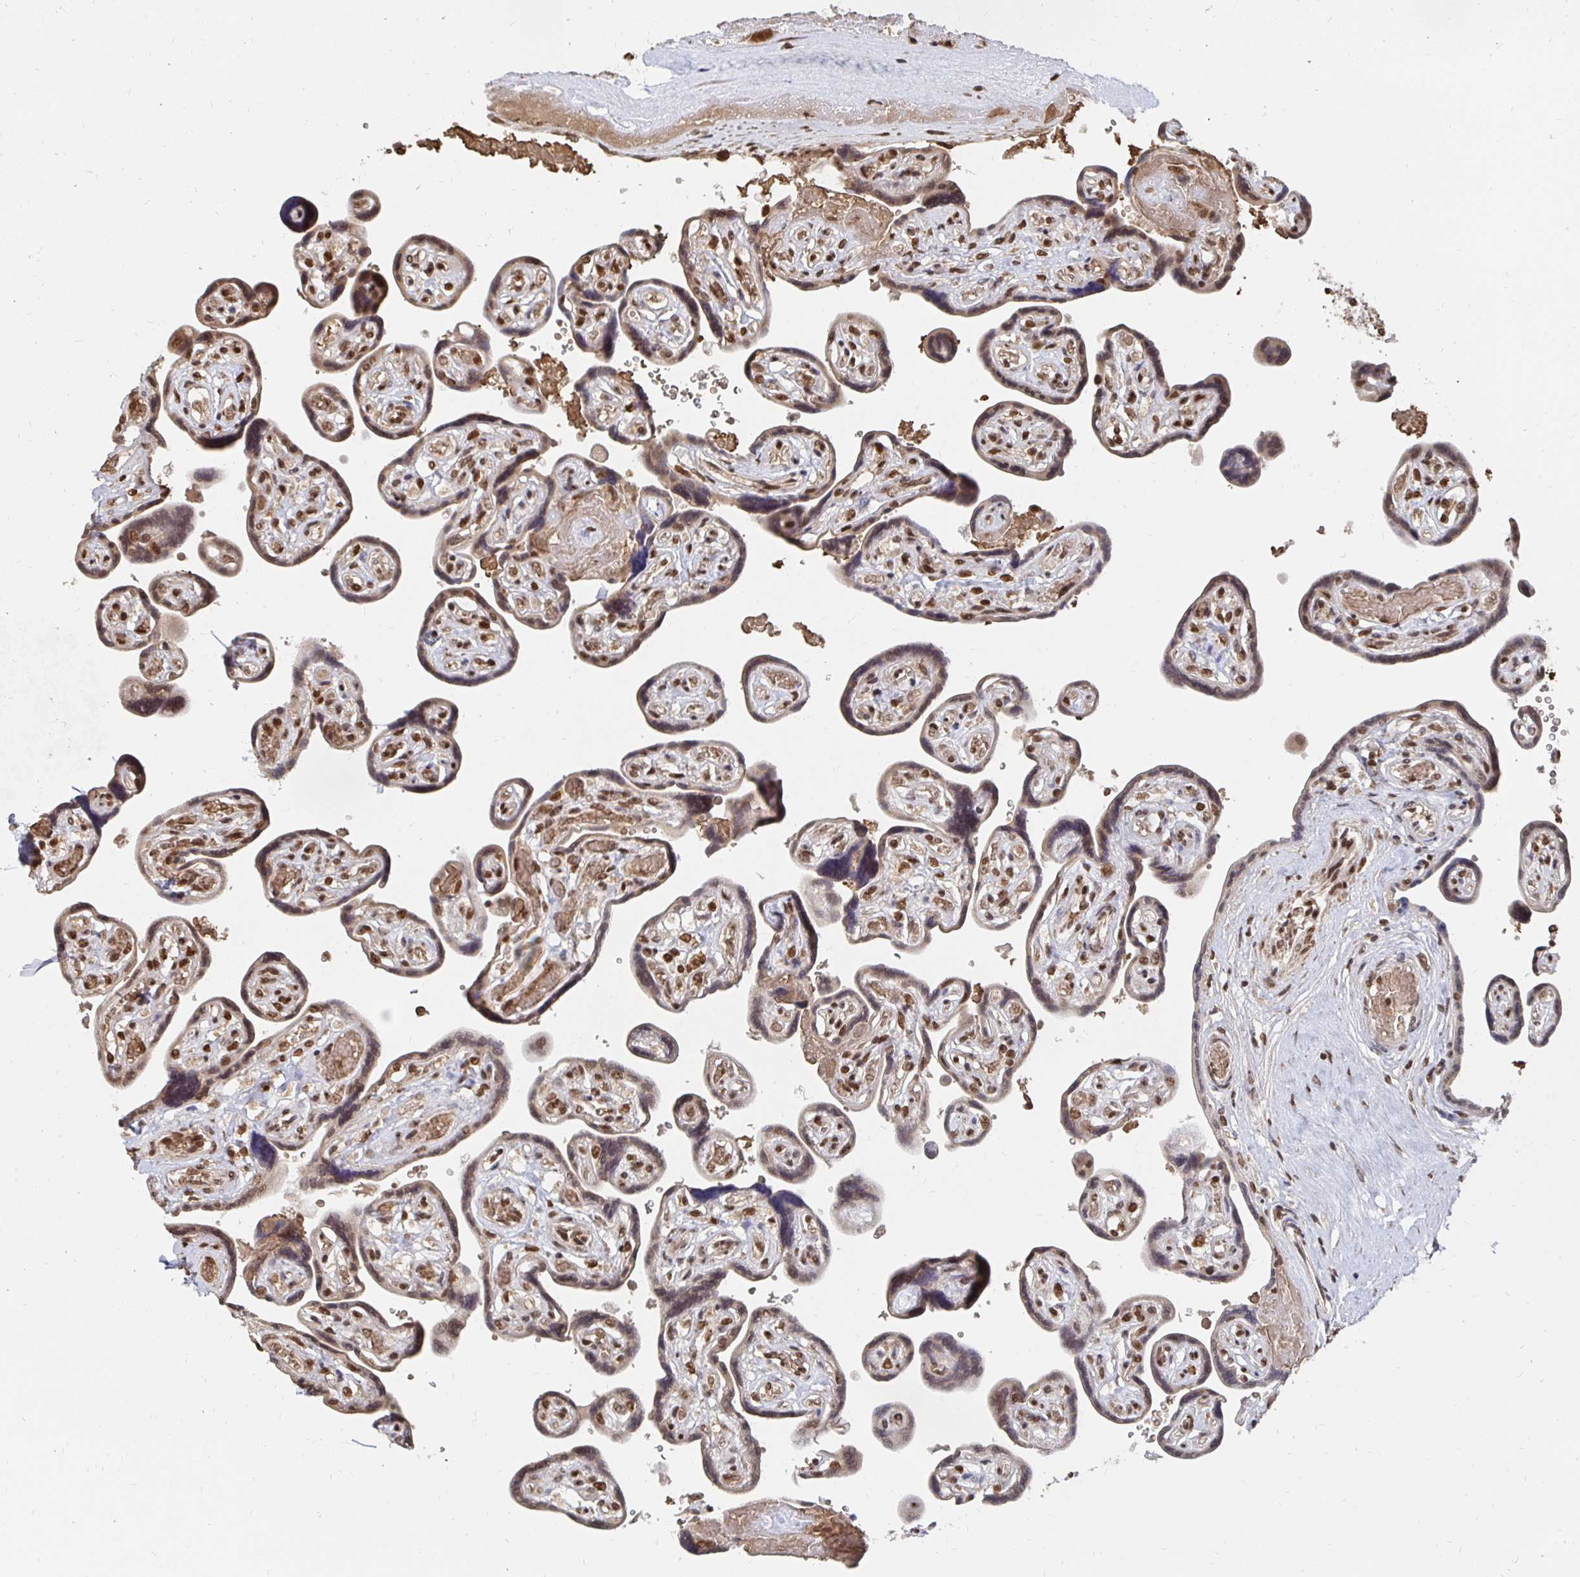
{"staining": {"intensity": "moderate", "quantity": "25%-75%", "location": "nuclear"}, "tissue": "placenta", "cell_type": "Trophoblastic cells", "image_type": "normal", "snomed": [{"axis": "morphology", "description": "Normal tissue, NOS"}, {"axis": "topography", "description": "Placenta"}], "caption": "Immunohistochemical staining of normal placenta reveals moderate nuclear protein staining in approximately 25%-75% of trophoblastic cells.", "gene": "GTF3C6", "patient": {"sex": "female", "age": 32}}